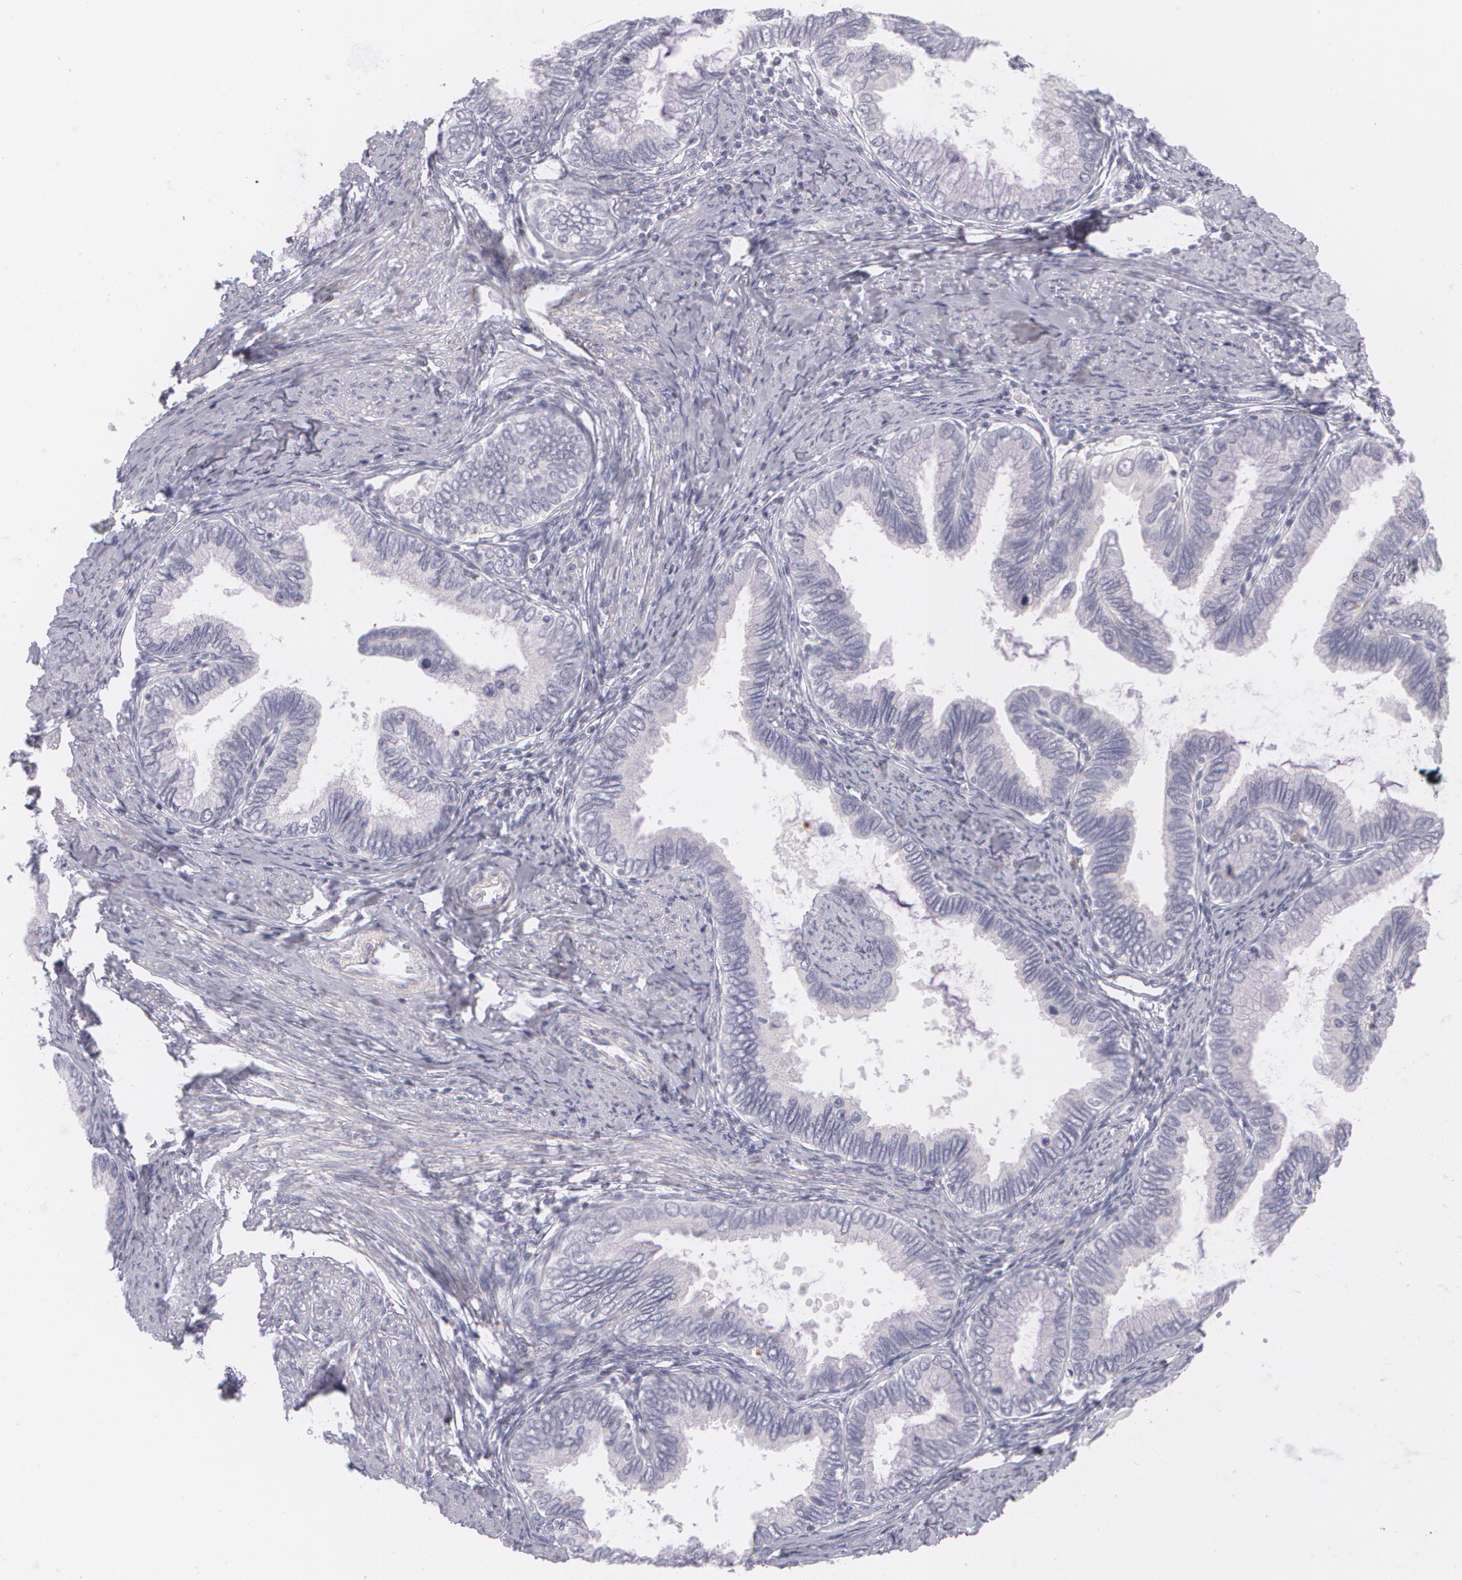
{"staining": {"intensity": "negative", "quantity": "none", "location": "none"}, "tissue": "cervical cancer", "cell_type": "Tumor cells", "image_type": "cancer", "snomed": [{"axis": "morphology", "description": "Adenocarcinoma, NOS"}, {"axis": "topography", "description": "Cervix"}], "caption": "High magnification brightfield microscopy of cervical cancer (adenocarcinoma) stained with DAB (3,3'-diaminobenzidine) (brown) and counterstained with hematoxylin (blue): tumor cells show no significant positivity. Brightfield microscopy of IHC stained with DAB (3,3'-diaminobenzidine) (brown) and hematoxylin (blue), captured at high magnification.", "gene": "FAM181A", "patient": {"sex": "female", "age": 49}}